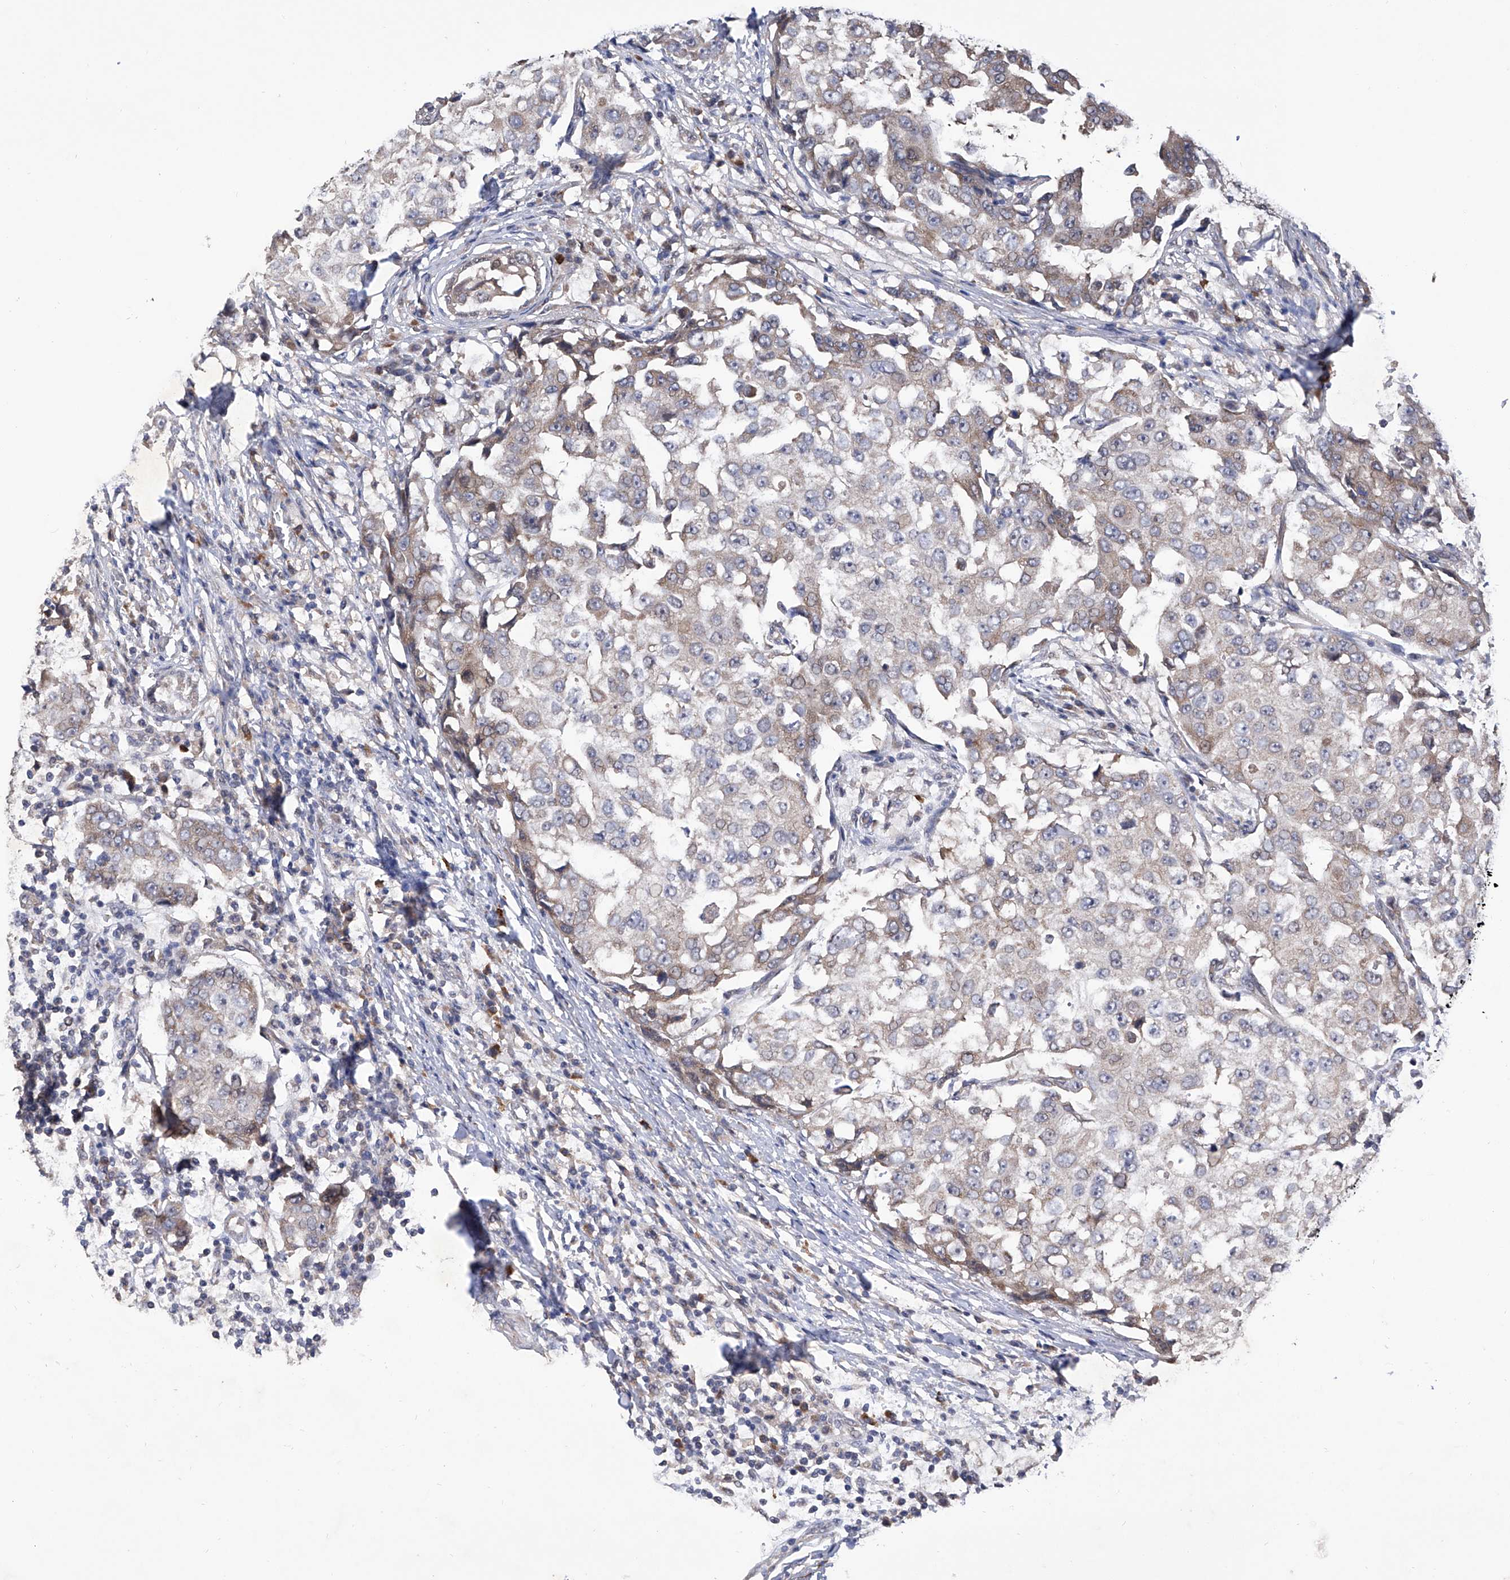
{"staining": {"intensity": "negative", "quantity": "none", "location": "none"}, "tissue": "breast cancer", "cell_type": "Tumor cells", "image_type": "cancer", "snomed": [{"axis": "morphology", "description": "Duct carcinoma"}, {"axis": "topography", "description": "Breast"}], "caption": "DAB immunohistochemical staining of human breast cancer shows no significant staining in tumor cells.", "gene": "USP45", "patient": {"sex": "female", "age": 27}}